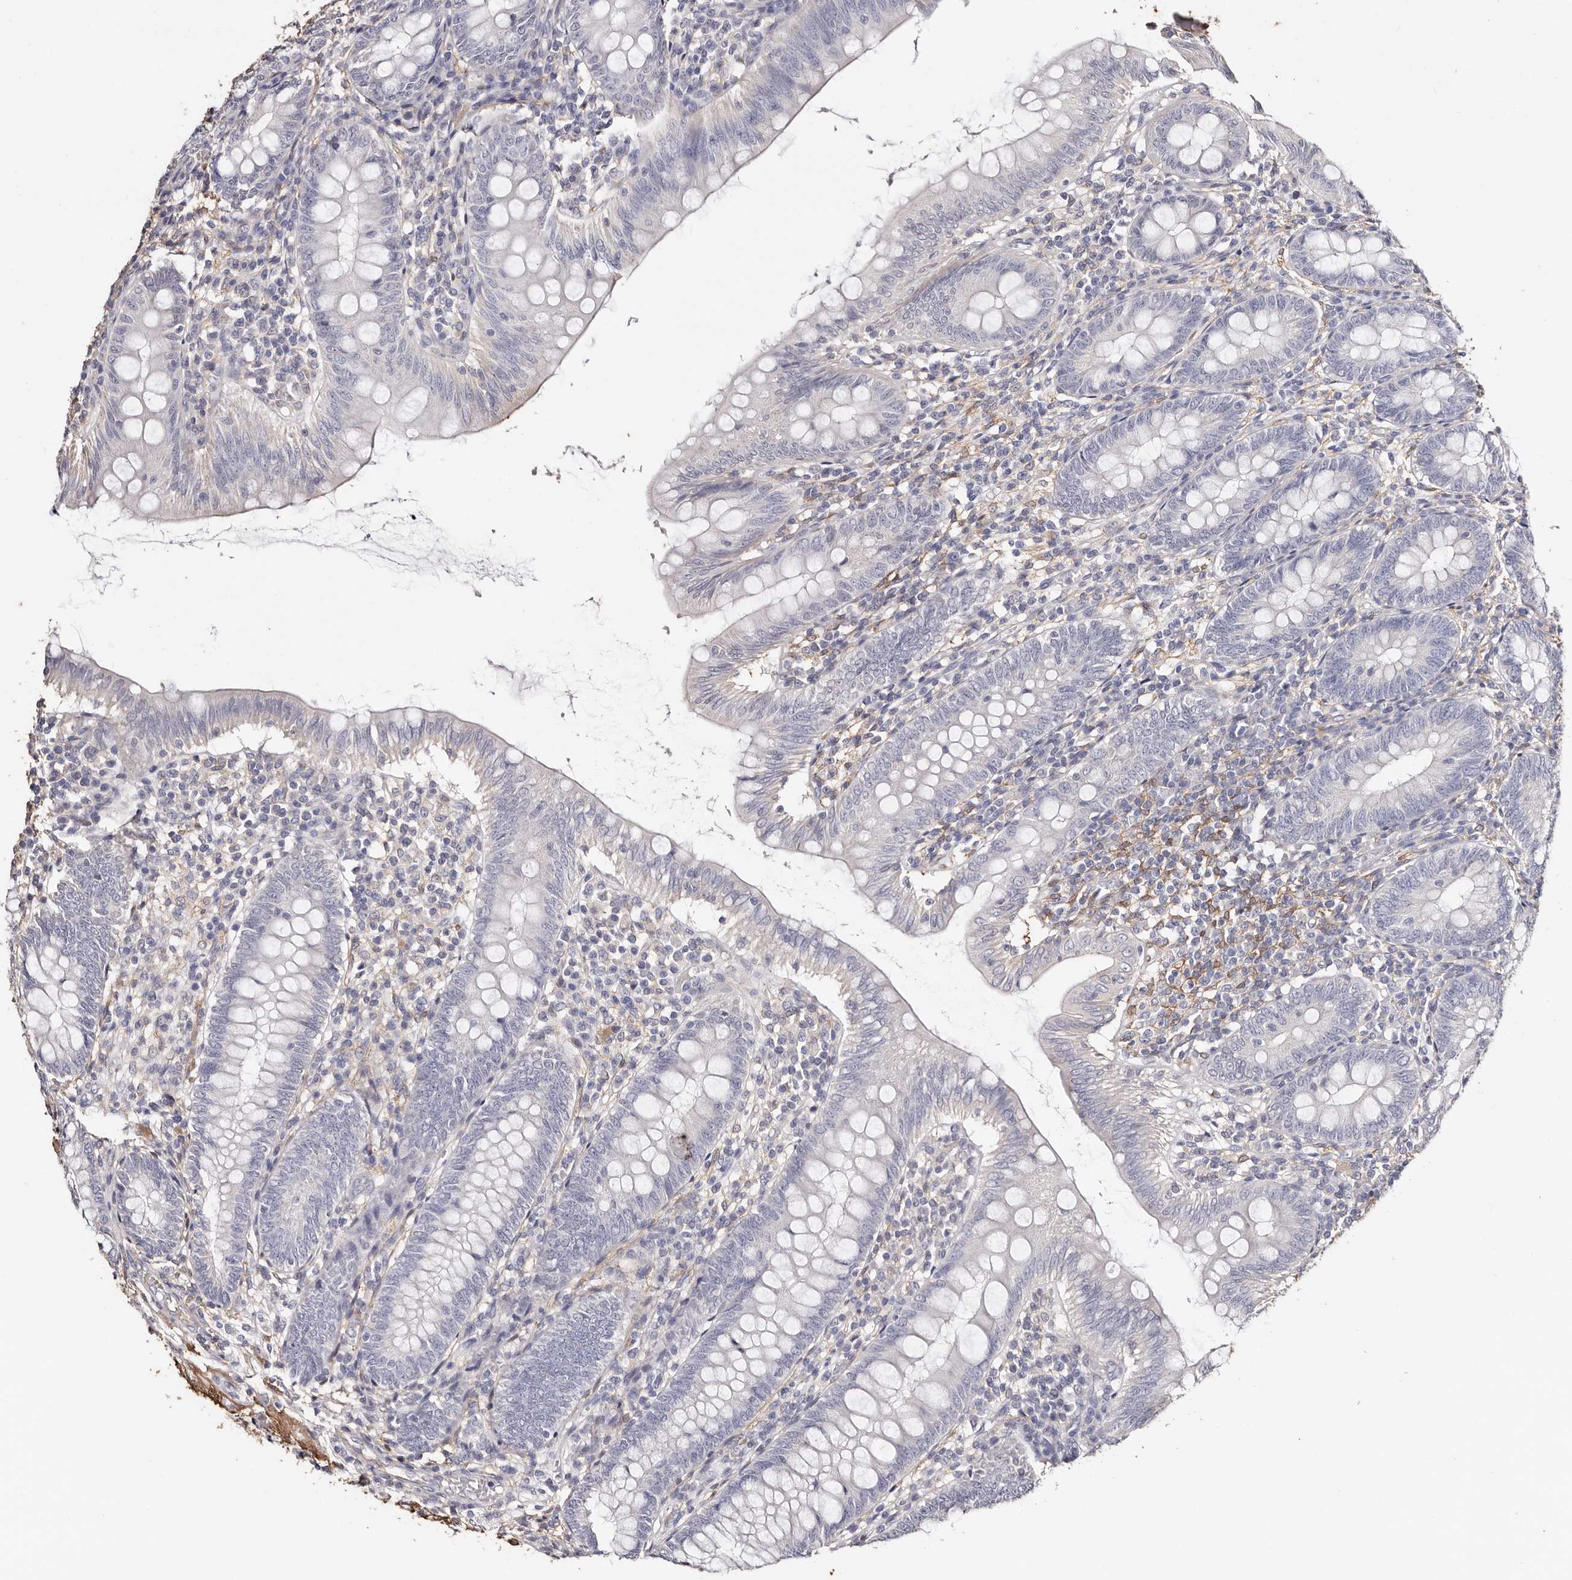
{"staining": {"intensity": "negative", "quantity": "none", "location": "none"}, "tissue": "appendix", "cell_type": "Glandular cells", "image_type": "normal", "snomed": [{"axis": "morphology", "description": "Normal tissue, NOS"}, {"axis": "topography", "description": "Appendix"}], "caption": "This is an immunohistochemistry histopathology image of unremarkable appendix. There is no positivity in glandular cells.", "gene": "TGM2", "patient": {"sex": "male", "age": 14}}